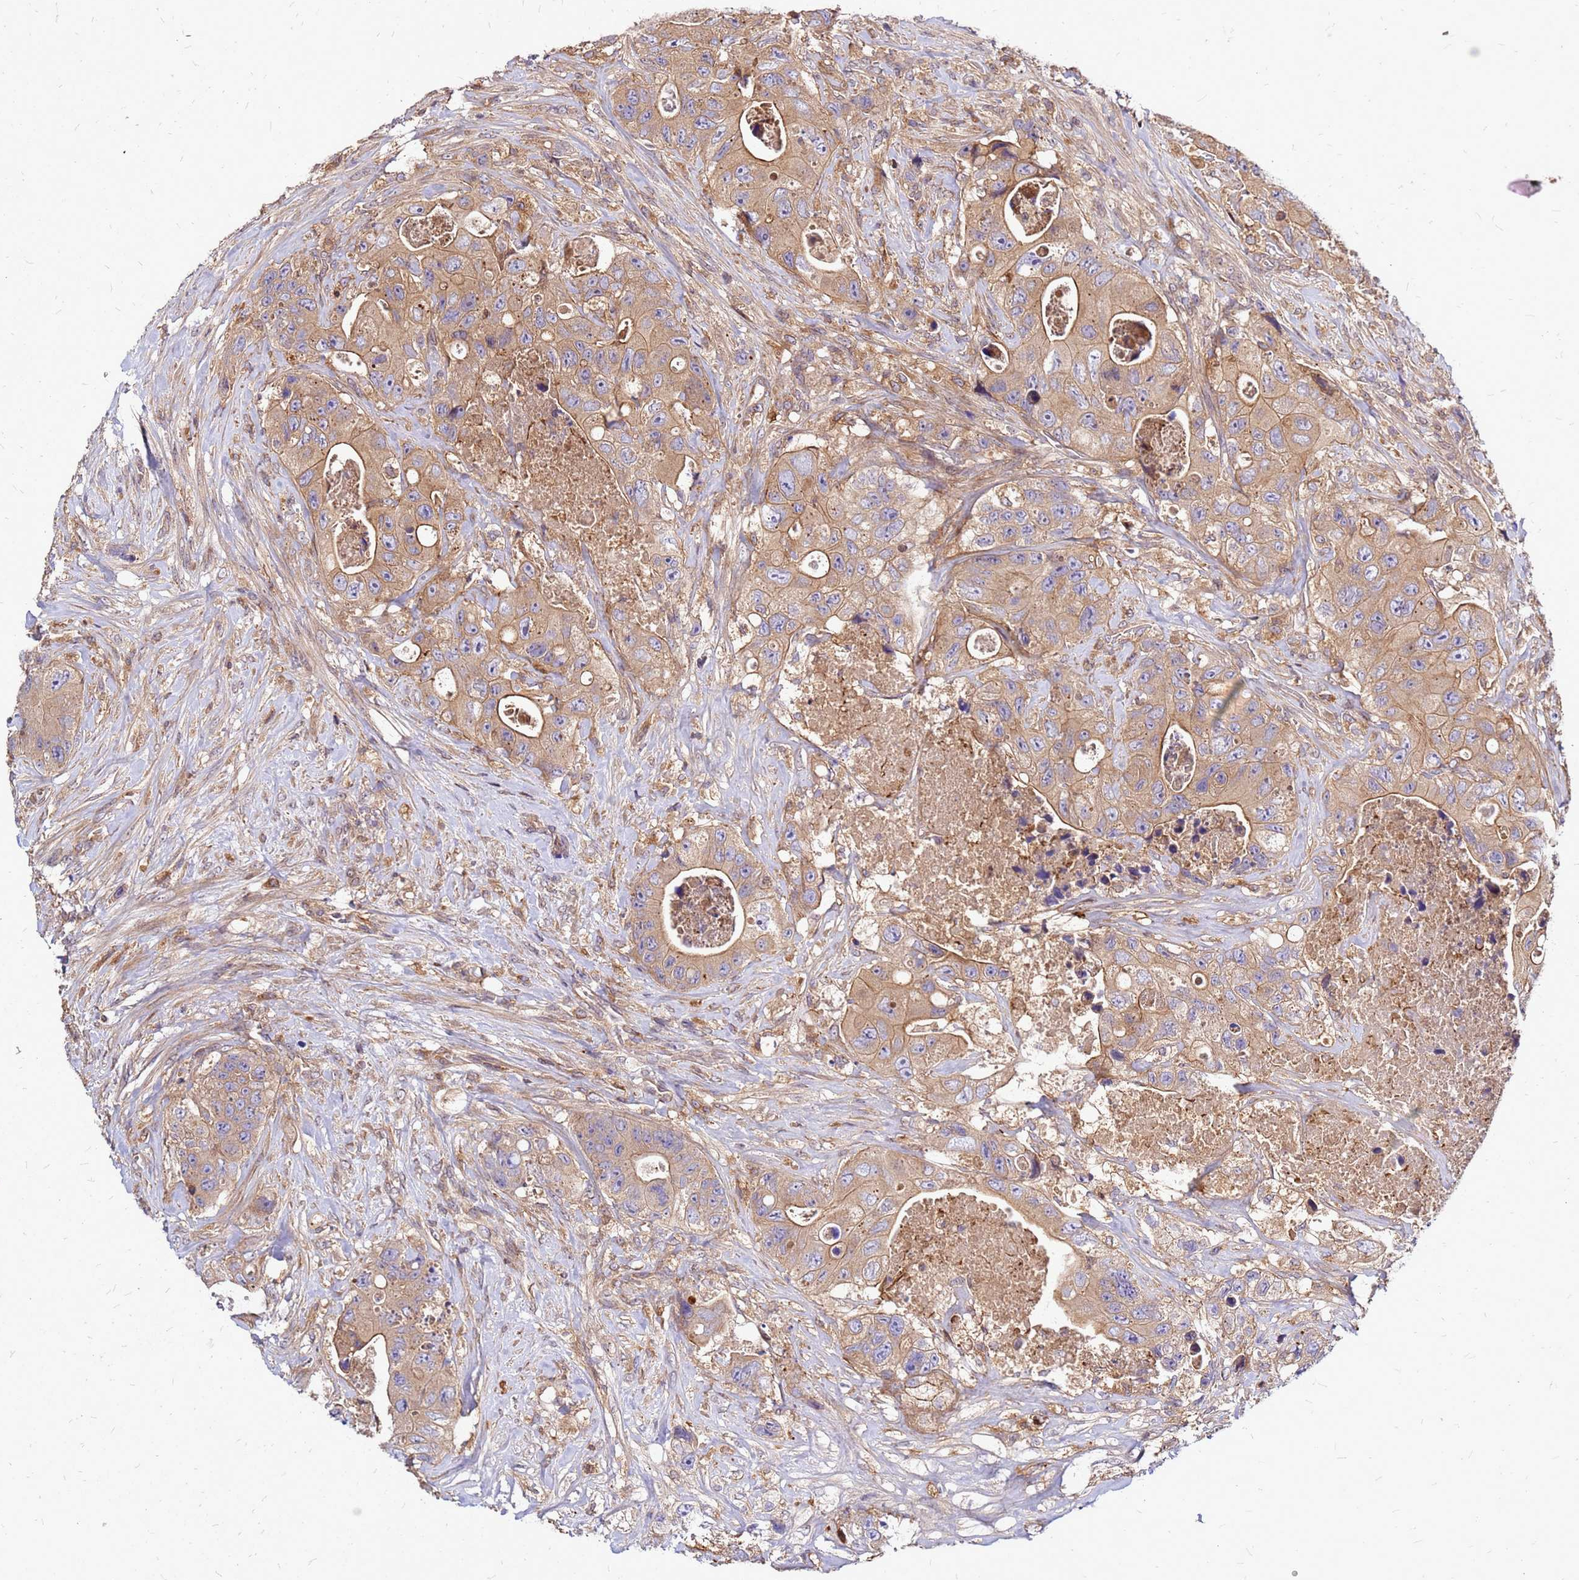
{"staining": {"intensity": "moderate", "quantity": ">75%", "location": "cytoplasmic/membranous"}, "tissue": "colorectal cancer", "cell_type": "Tumor cells", "image_type": "cancer", "snomed": [{"axis": "morphology", "description": "Adenocarcinoma, NOS"}, {"axis": "topography", "description": "Colon"}], "caption": "A brown stain shows moderate cytoplasmic/membranous positivity of a protein in human colorectal adenocarcinoma tumor cells.", "gene": "CYBC1", "patient": {"sex": "female", "age": 46}}